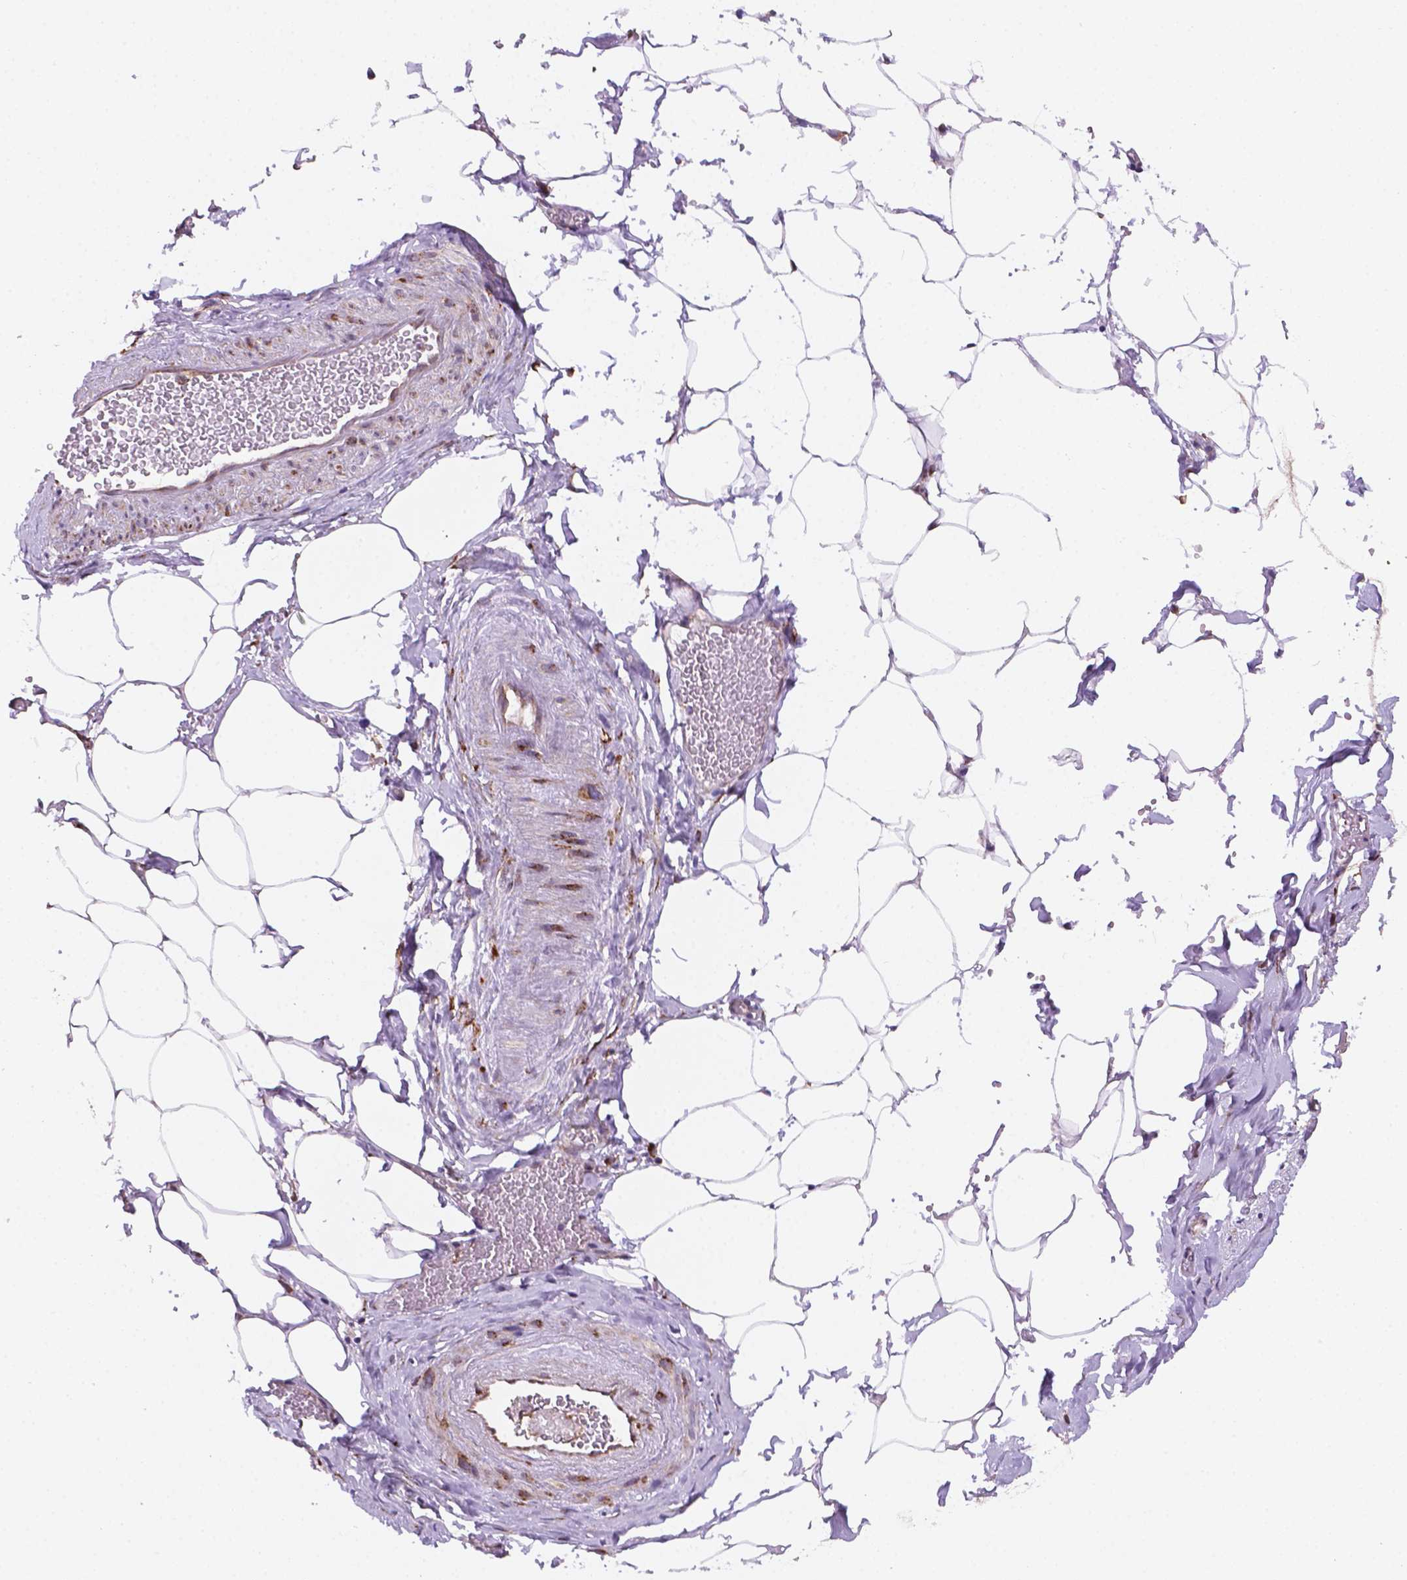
{"staining": {"intensity": "moderate", "quantity": "<25%", "location": "cytoplasmic/membranous"}, "tissue": "adipose tissue", "cell_type": "Adipocytes", "image_type": "normal", "snomed": [{"axis": "morphology", "description": "Normal tissue, NOS"}, {"axis": "topography", "description": "Prostate"}, {"axis": "topography", "description": "Peripheral nerve tissue"}], "caption": "Adipose tissue stained for a protein shows moderate cytoplasmic/membranous positivity in adipocytes. (IHC, brightfield microscopy, high magnification).", "gene": "FNIP1", "patient": {"sex": "male", "age": 55}}